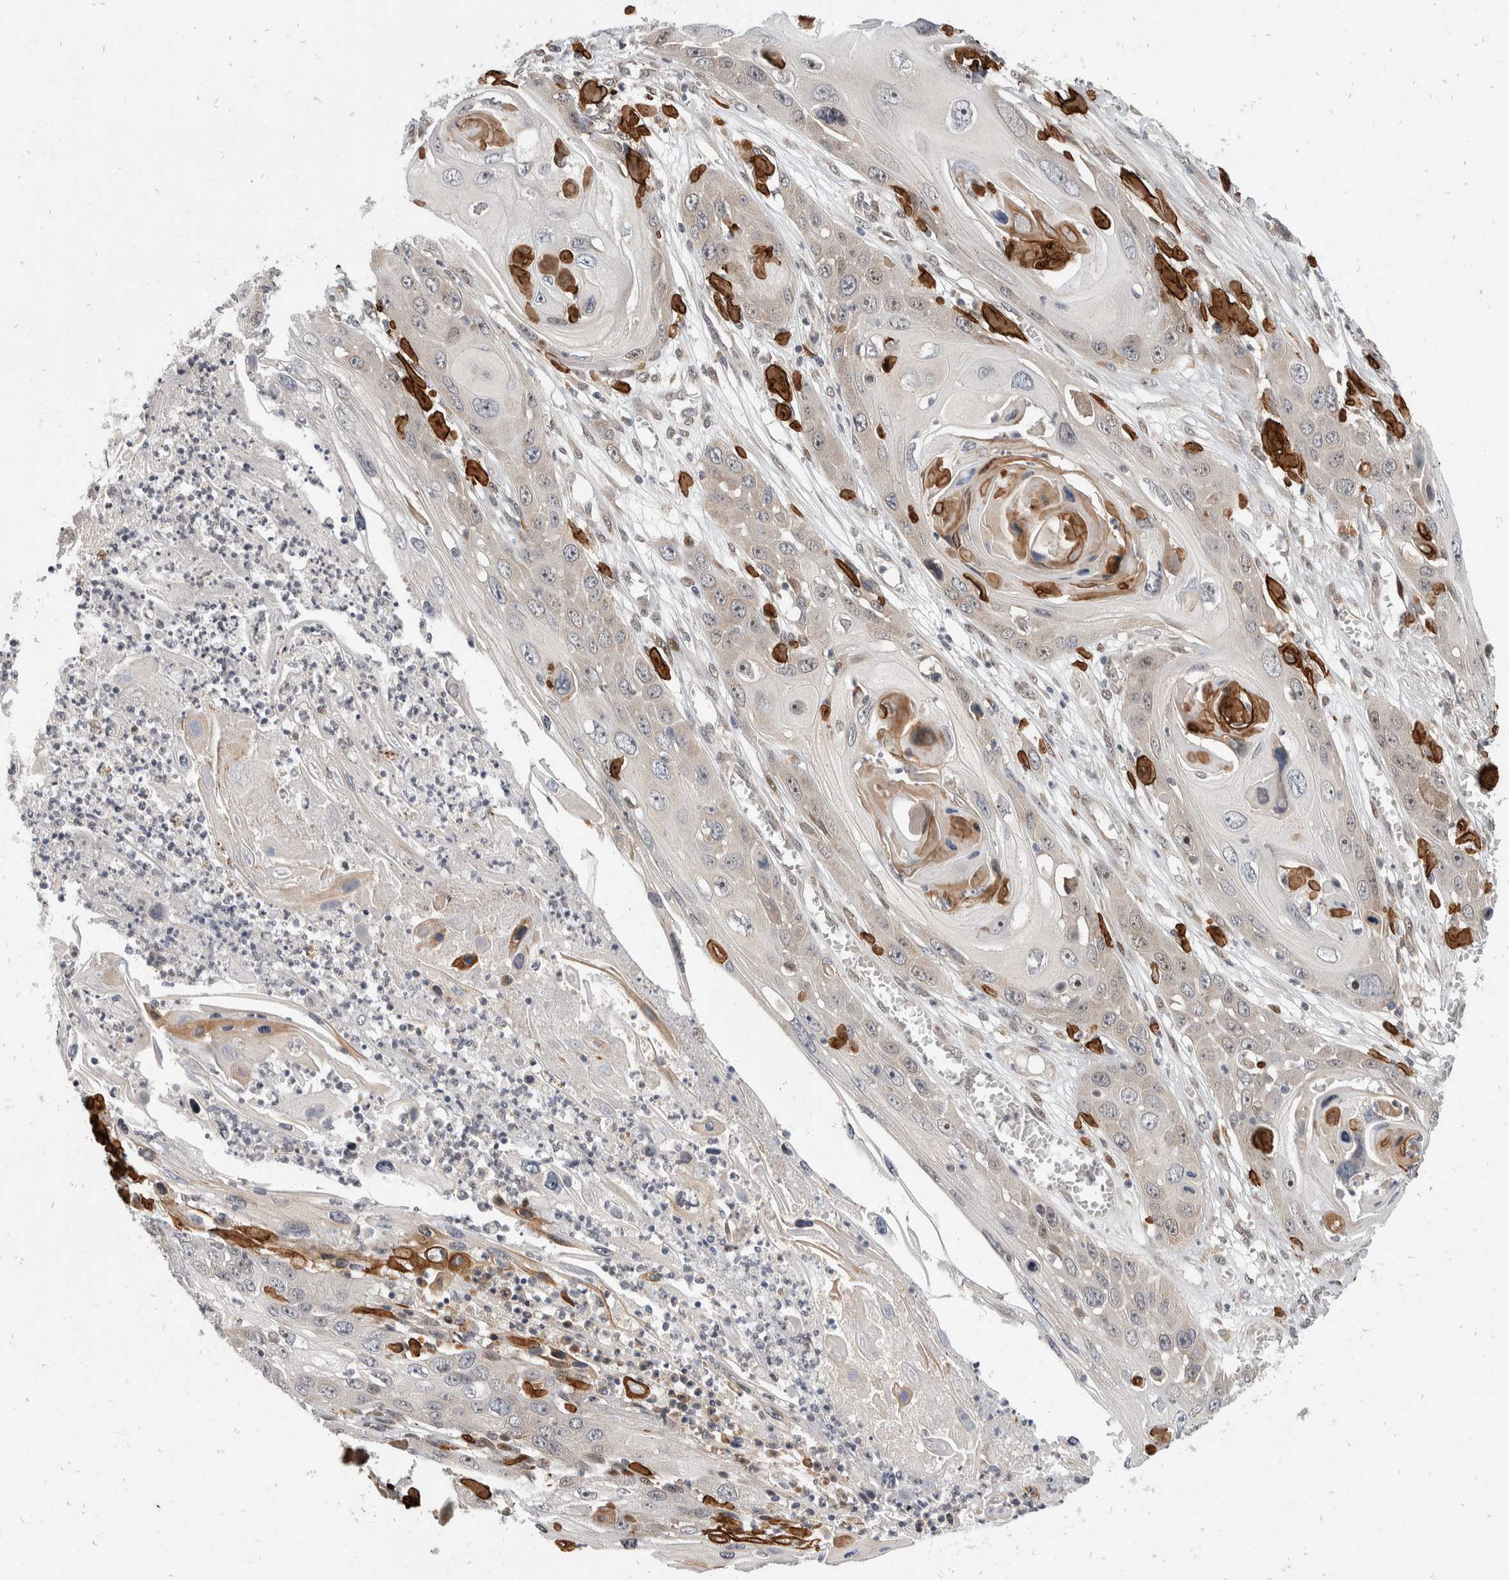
{"staining": {"intensity": "weak", "quantity": "<25%", "location": "cytoplasmic/membranous"}, "tissue": "skin cancer", "cell_type": "Tumor cells", "image_type": "cancer", "snomed": [{"axis": "morphology", "description": "Squamous cell carcinoma, NOS"}, {"axis": "topography", "description": "Skin"}], "caption": "Immunohistochemistry micrograph of neoplastic tissue: skin cancer (squamous cell carcinoma) stained with DAB demonstrates no significant protein positivity in tumor cells.", "gene": "ZNF703", "patient": {"sex": "male", "age": 55}}